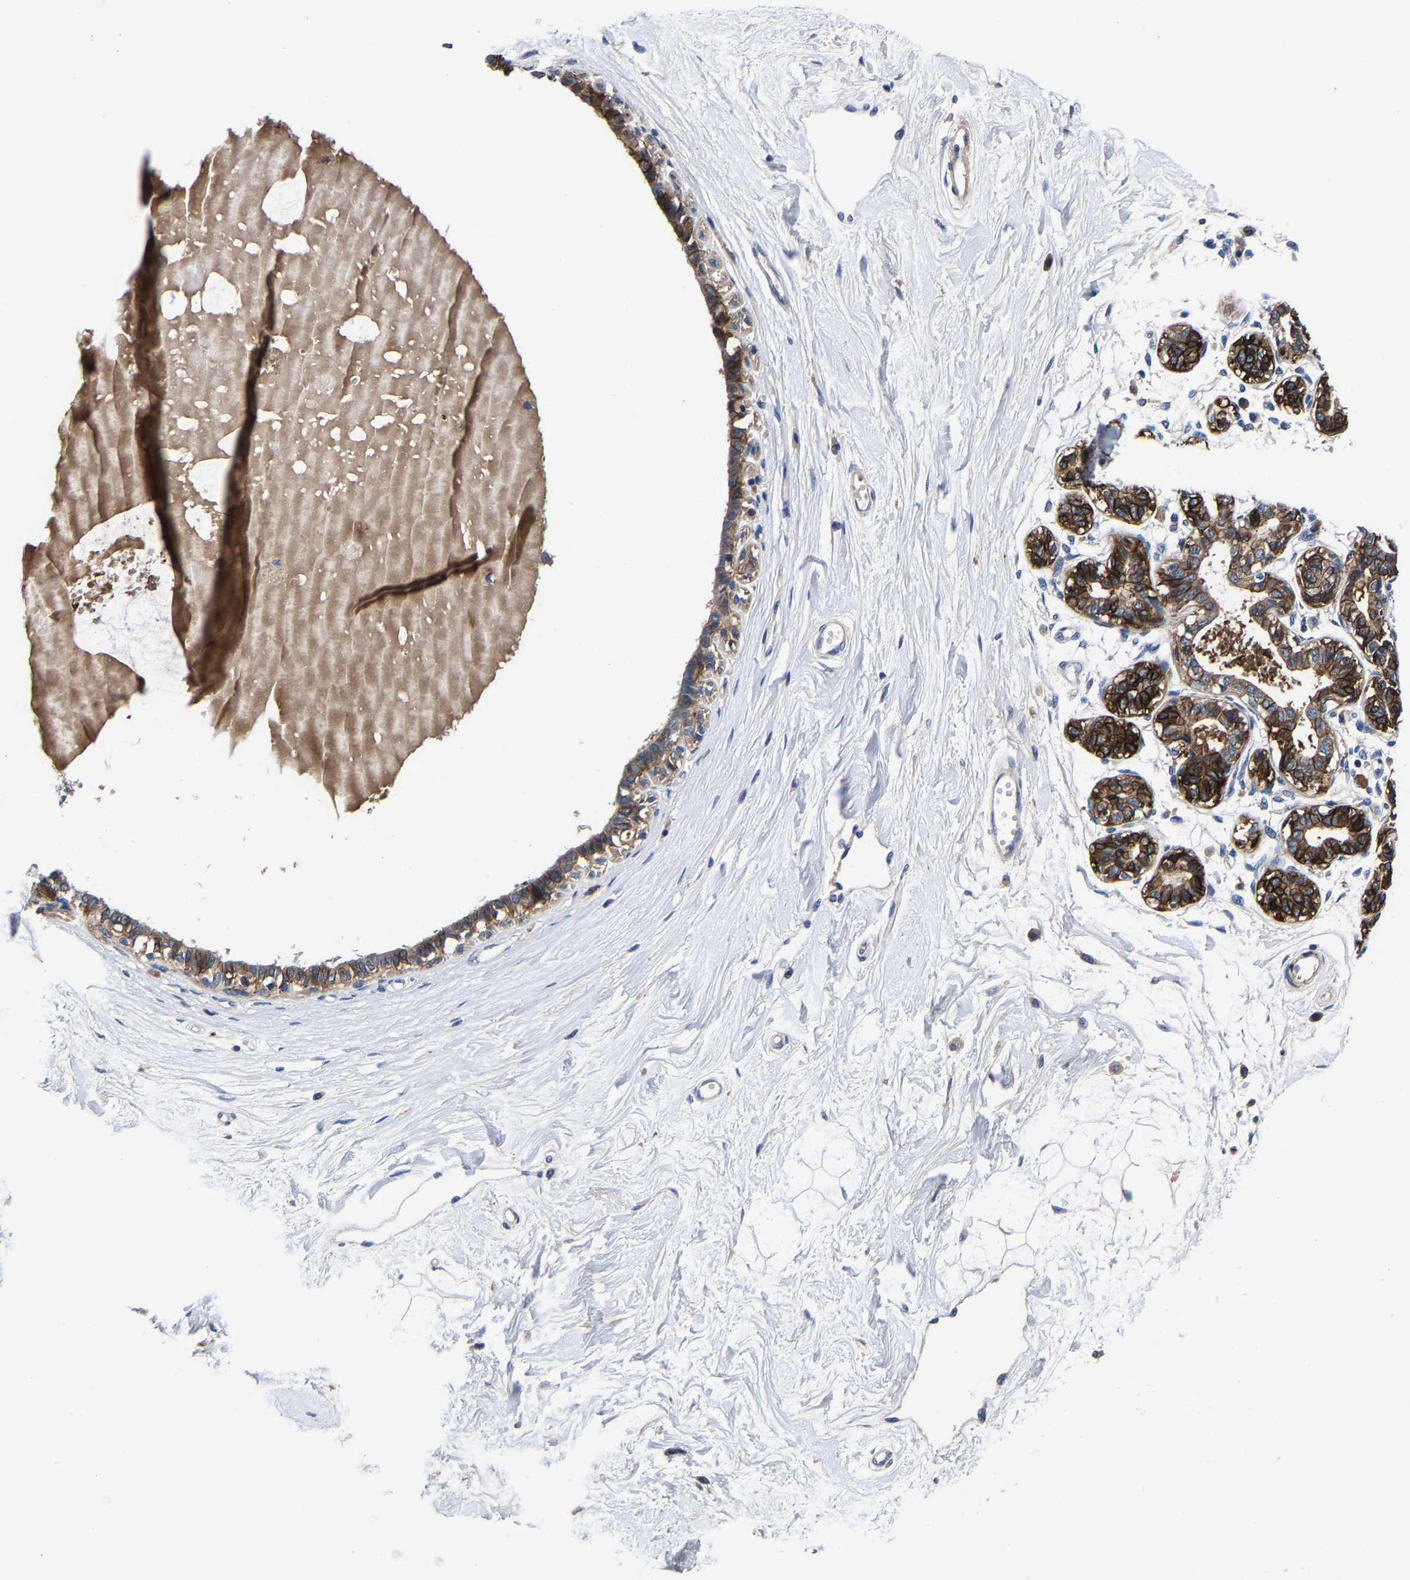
{"staining": {"intensity": "negative", "quantity": "none", "location": "none"}, "tissue": "breast", "cell_type": "Adipocytes", "image_type": "normal", "snomed": [{"axis": "morphology", "description": "Normal tissue, NOS"}, {"axis": "topography", "description": "Breast"}], "caption": "DAB immunohistochemical staining of benign breast demonstrates no significant staining in adipocytes.", "gene": "SLC12A2", "patient": {"sex": "female", "age": 45}}